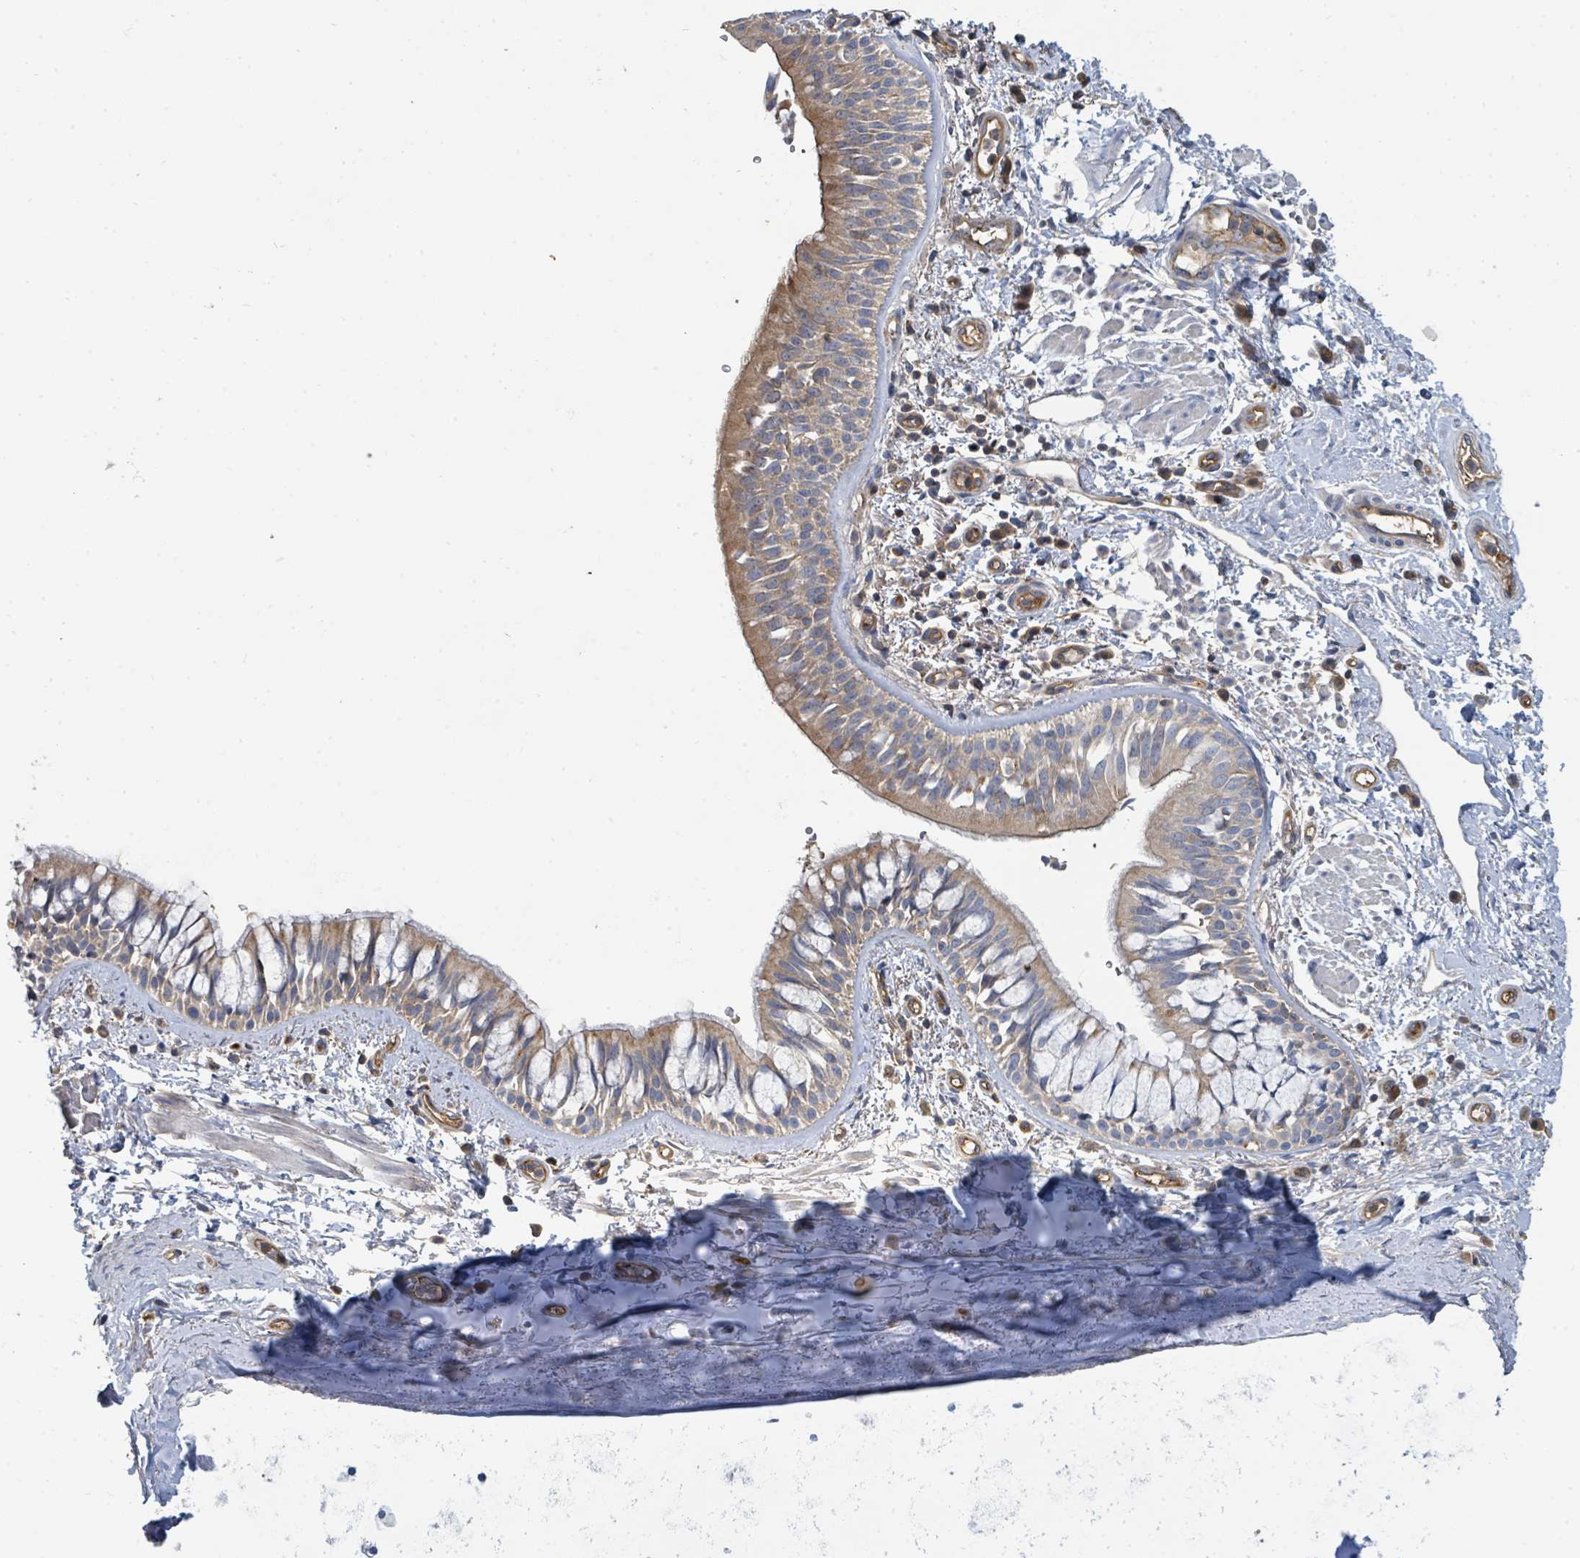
{"staining": {"intensity": "moderate", "quantity": ">75%", "location": "cytoplasmic/membranous"}, "tissue": "bronchus", "cell_type": "Respiratory epithelial cells", "image_type": "normal", "snomed": [{"axis": "morphology", "description": "Normal tissue, NOS"}, {"axis": "topography", "description": "Lymph node"}, {"axis": "topography", "description": "Cartilage tissue"}, {"axis": "topography", "description": "Bronchus"}], "caption": "Respiratory epithelial cells reveal medium levels of moderate cytoplasmic/membranous expression in approximately >75% of cells in benign human bronchus.", "gene": "BOLA2B", "patient": {"sex": "female", "age": 70}}